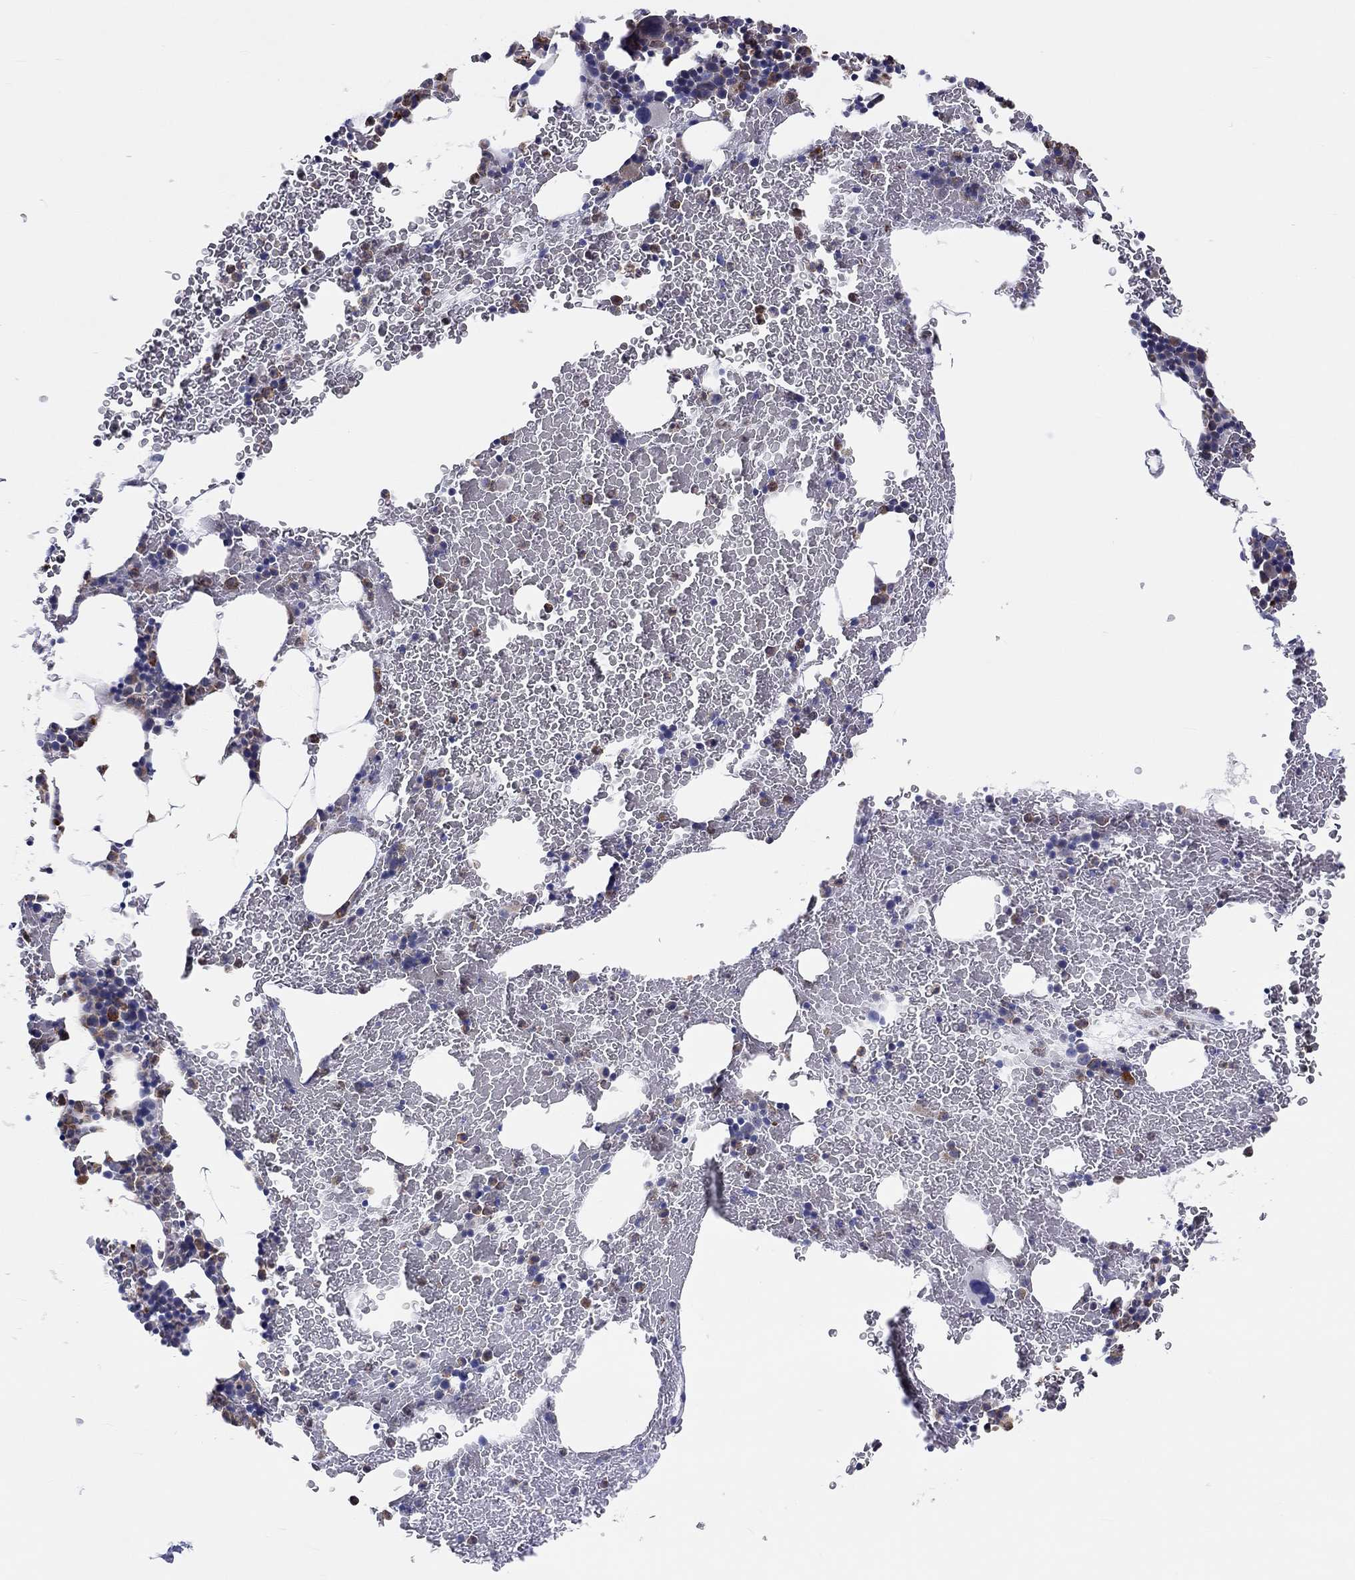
{"staining": {"intensity": "moderate", "quantity": "<25%", "location": "cytoplasmic/membranous"}, "tissue": "bone marrow", "cell_type": "Hematopoietic cells", "image_type": "normal", "snomed": [{"axis": "morphology", "description": "Normal tissue, NOS"}, {"axis": "topography", "description": "Bone marrow"}], "caption": "Human bone marrow stained for a protein (brown) reveals moderate cytoplasmic/membranous positive positivity in approximately <25% of hematopoietic cells.", "gene": "ABCG4", "patient": {"sex": "male", "age": 64}}